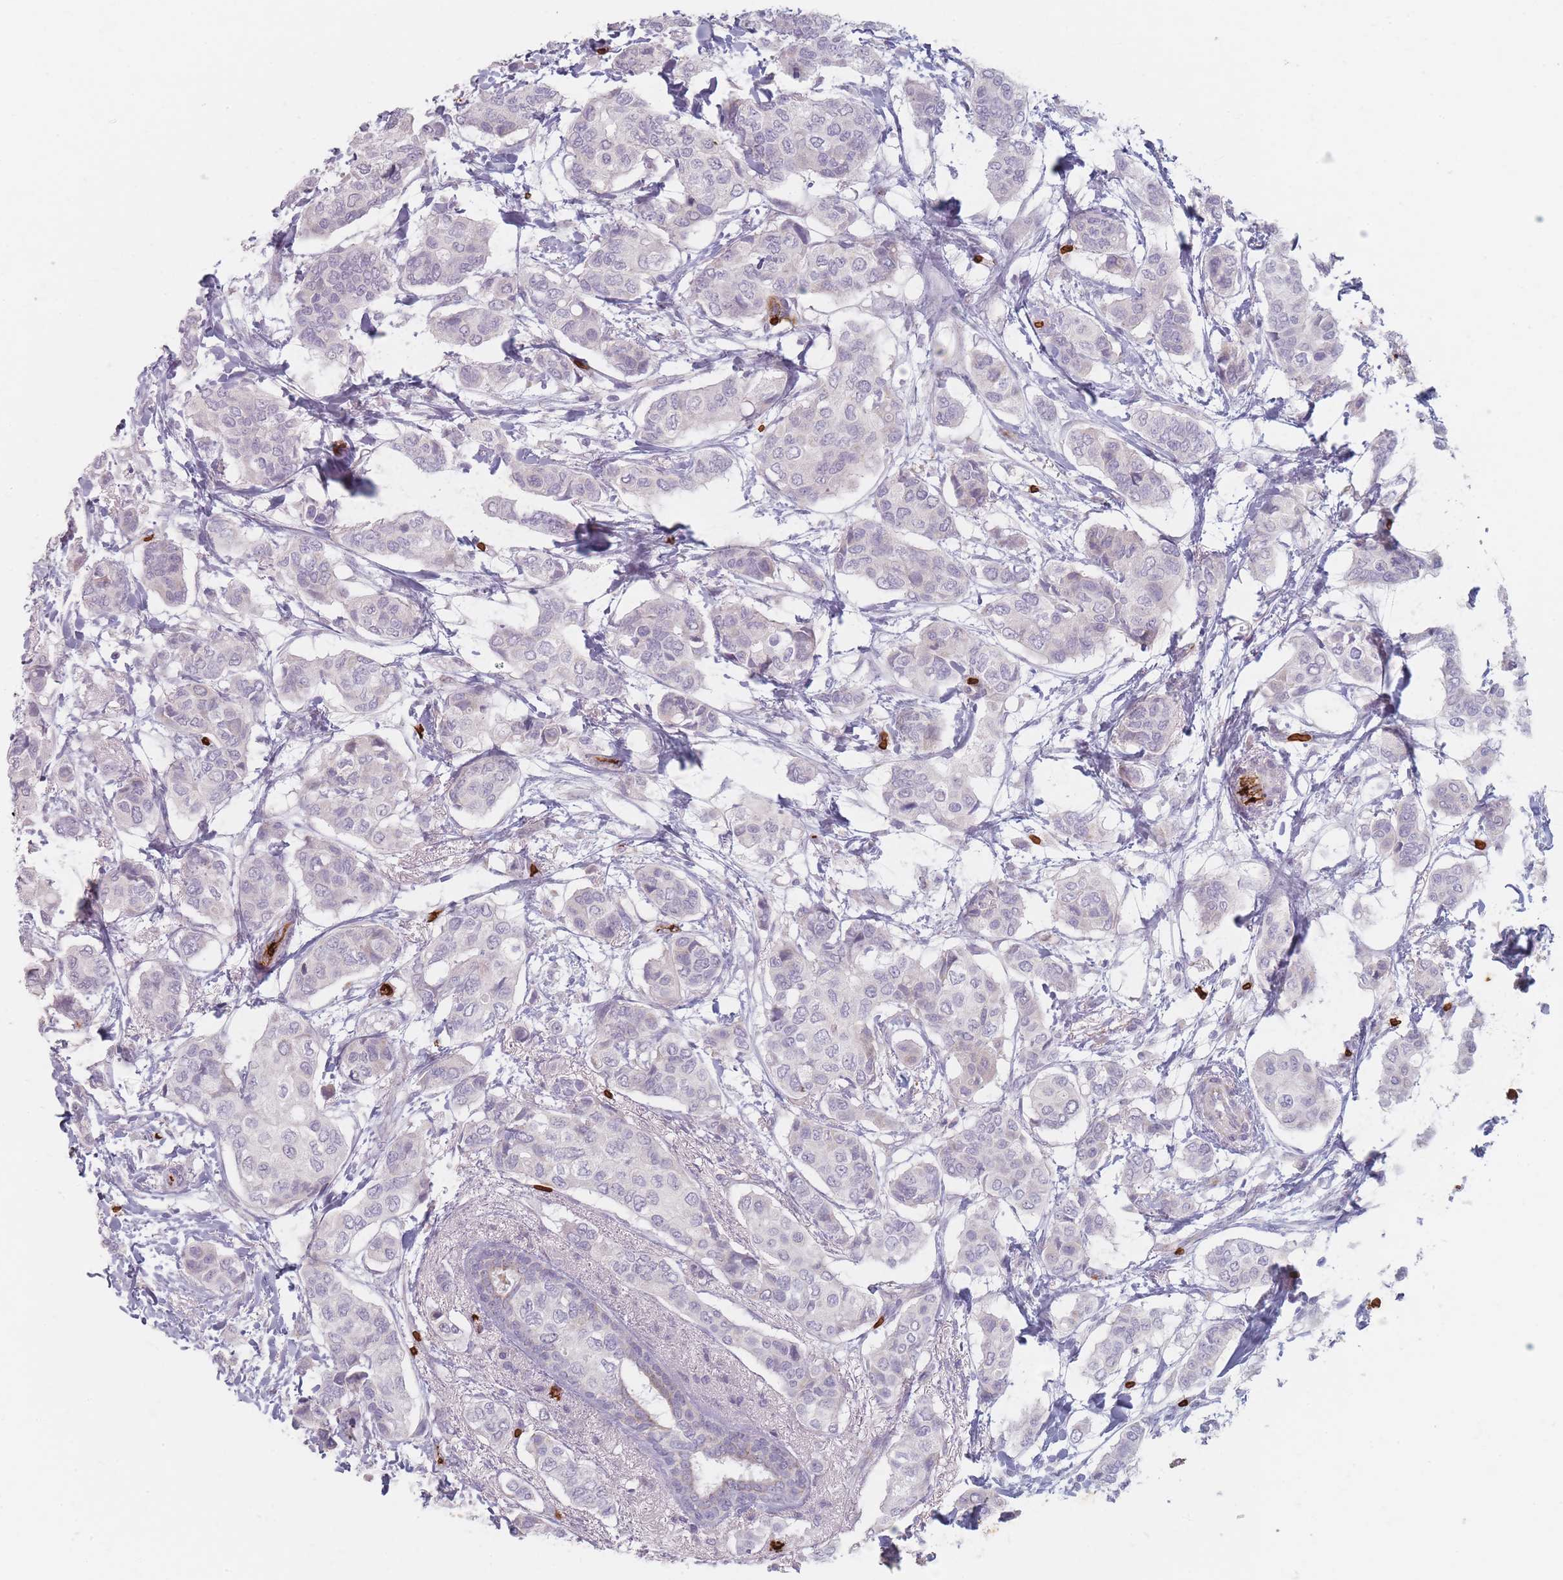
{"staining": {"intensity": "negative", "quantity": "none", "location": "none"}, "tissue": "breast cancer", "cell_type": "Tumor cells", "image_type": "cancer", "snomed": [{"axis": "morphology", "description": "Lobular carcinoma"}, {"axis": "topography", "description": "Breast"}], "caption": "A high-resolution micrograph shows immunohistochemistry staining of breast lobular carcinoma, which reveals no significant positivity in tumor cells. (Immunohistochemistry (ihc), brightfield microscopy, high magnification).", "gene": "SLC2A6", "patient": {"sex": "female", "age": 51}}